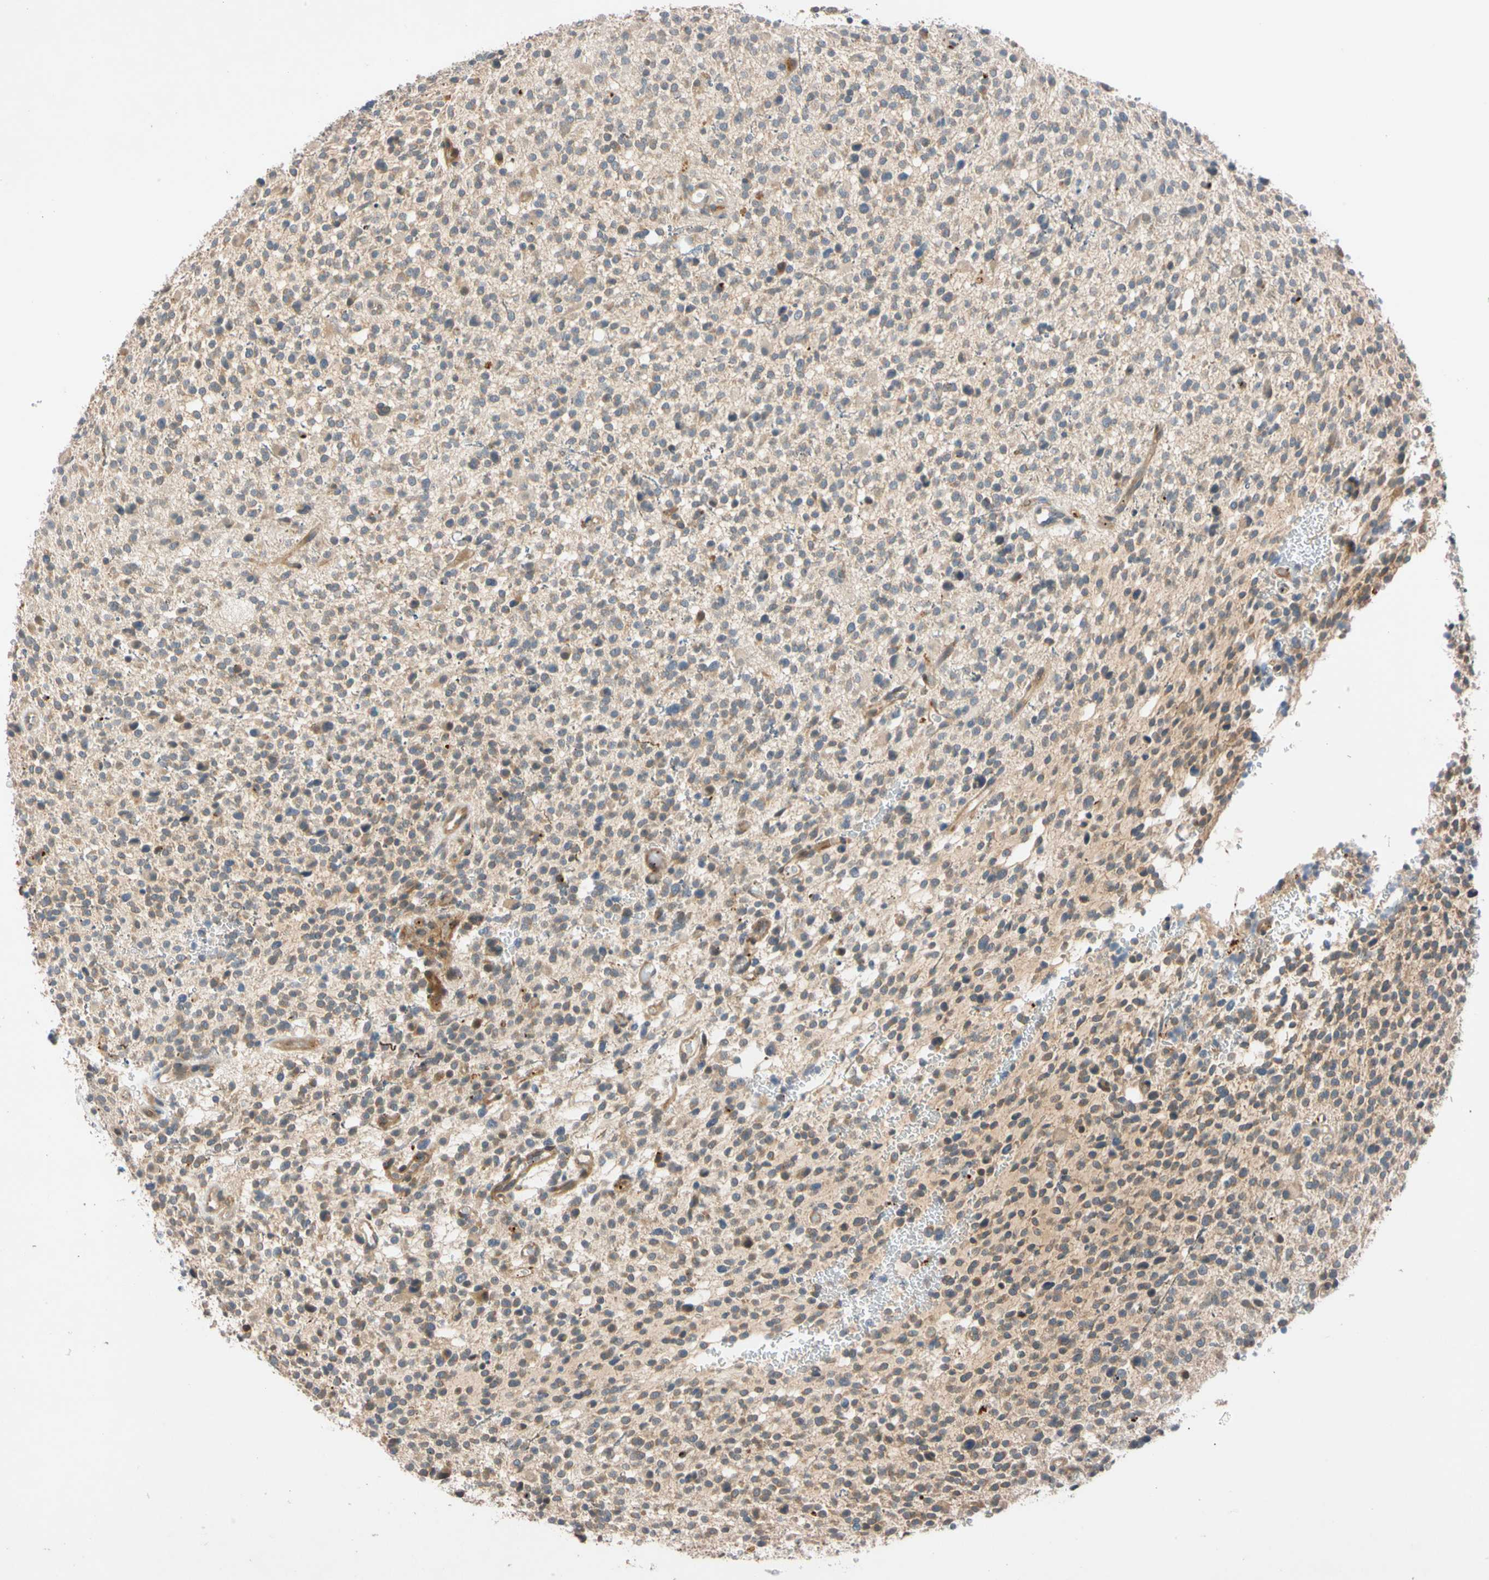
{"staining": {"intensity": "weak", "quantity": "<25%", "location": "cytoplasmic/membranous"}, "tissue": "glioma", "cell_type": "Tumor cells", "image_type": "cancer", "snomed": [{"axis": "morphology", "description": "Glioma, malignant, High grade"}, {"axis": "topography", "description": "Brain"}], "caption": "Human glioma stained for a protein using IHC shows no positivity in tumor cells.", "gene": "CNST", "patient": {"sex": "male", "age": 48}}